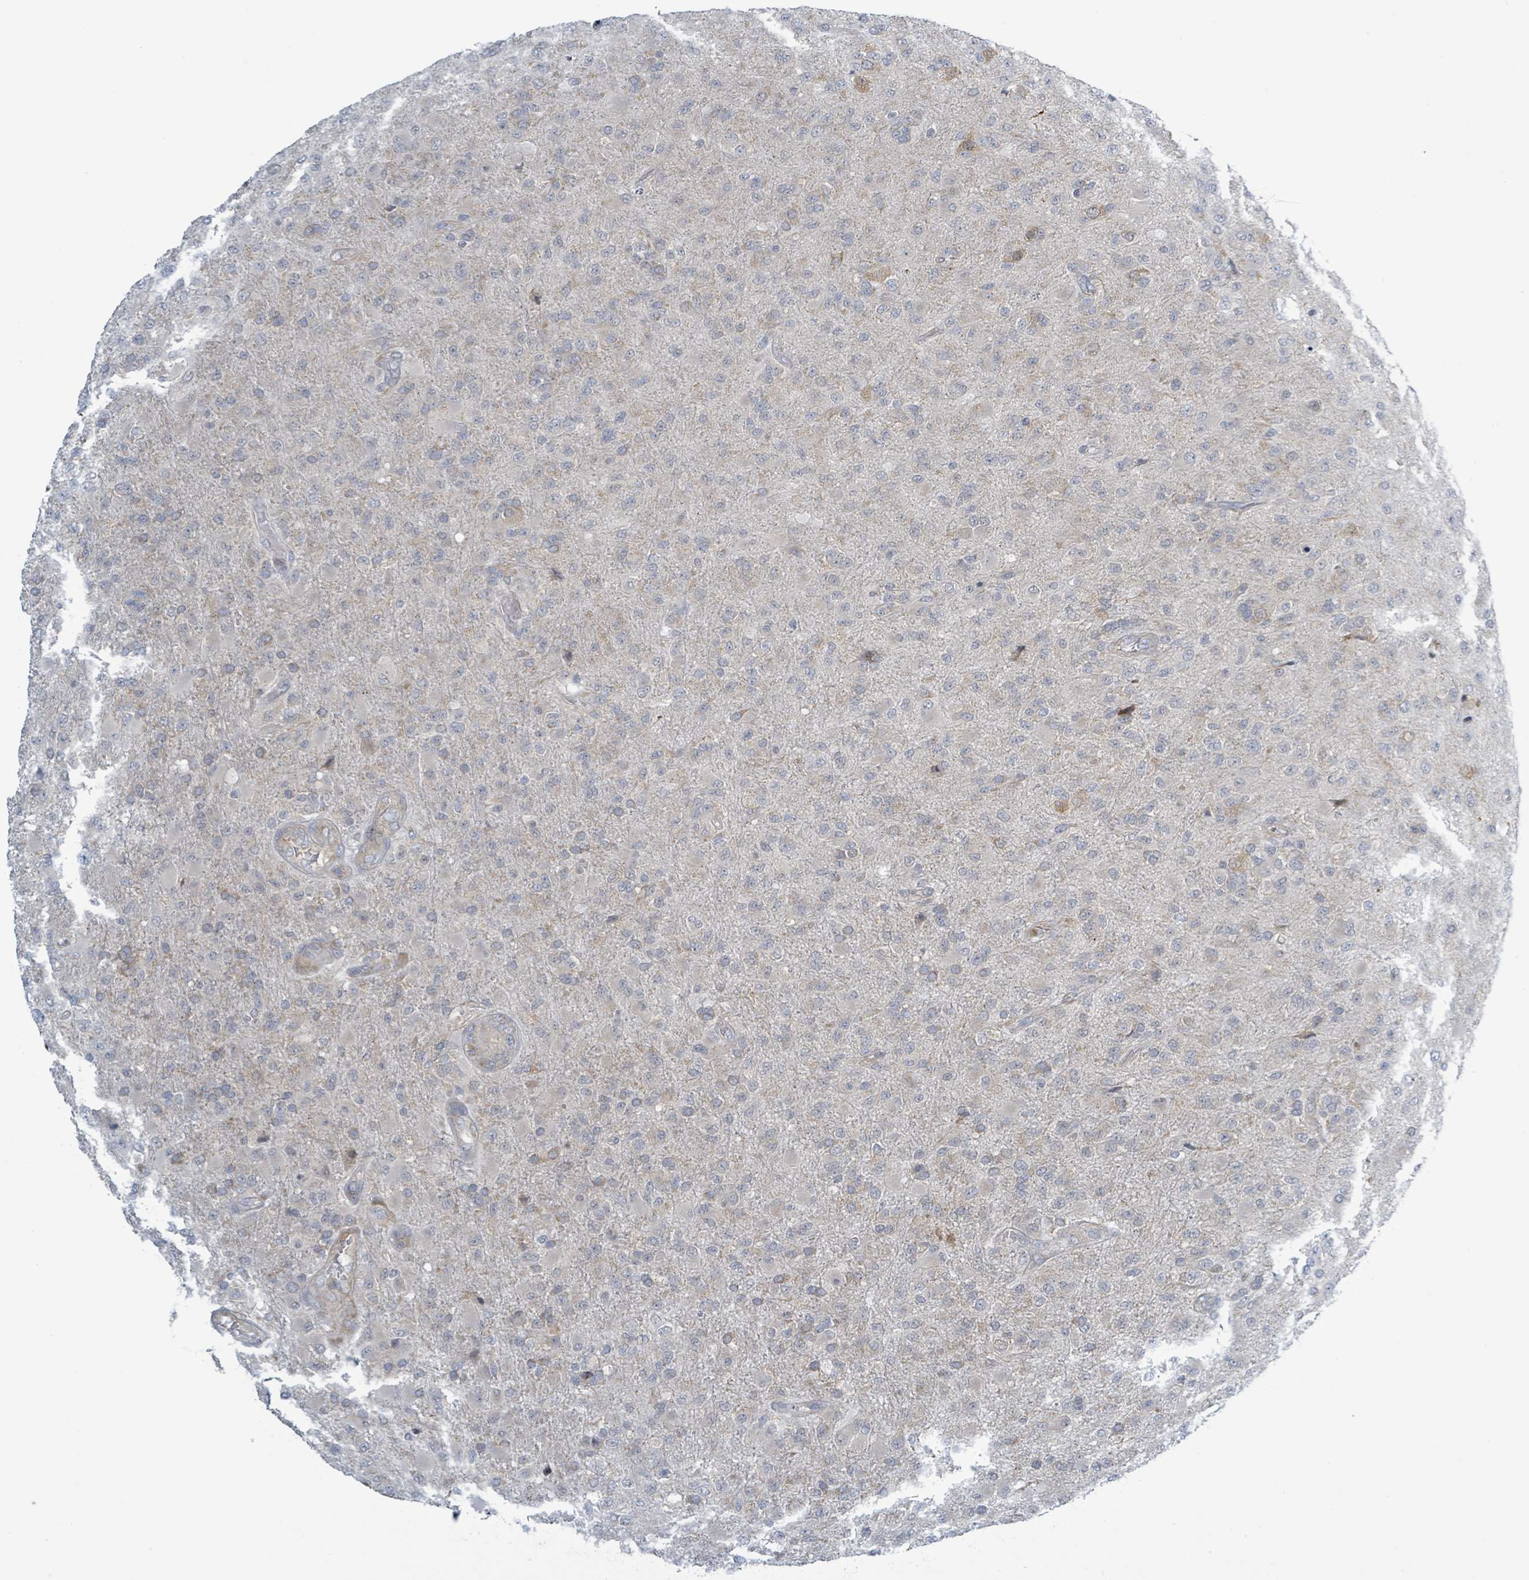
{"staining": {"intensity": "weak", "quantity": "<25%", "location": "cytoplasmic/membranous"}, "tissue": "glioma", "cell_type": "Tumor cells", "image_type": "cancer", "snomed": [{"axis": "morphology", "description": "Glioma, malignant, Low grade"}, {"axis": "topography", "description": "Brain"}], "caption": "DAB immunohistochemical staining of glioma exhibits no significant expression in tumor cells.", "gene": "RPL32", "patient": {"sex": "male", "age": 65}}